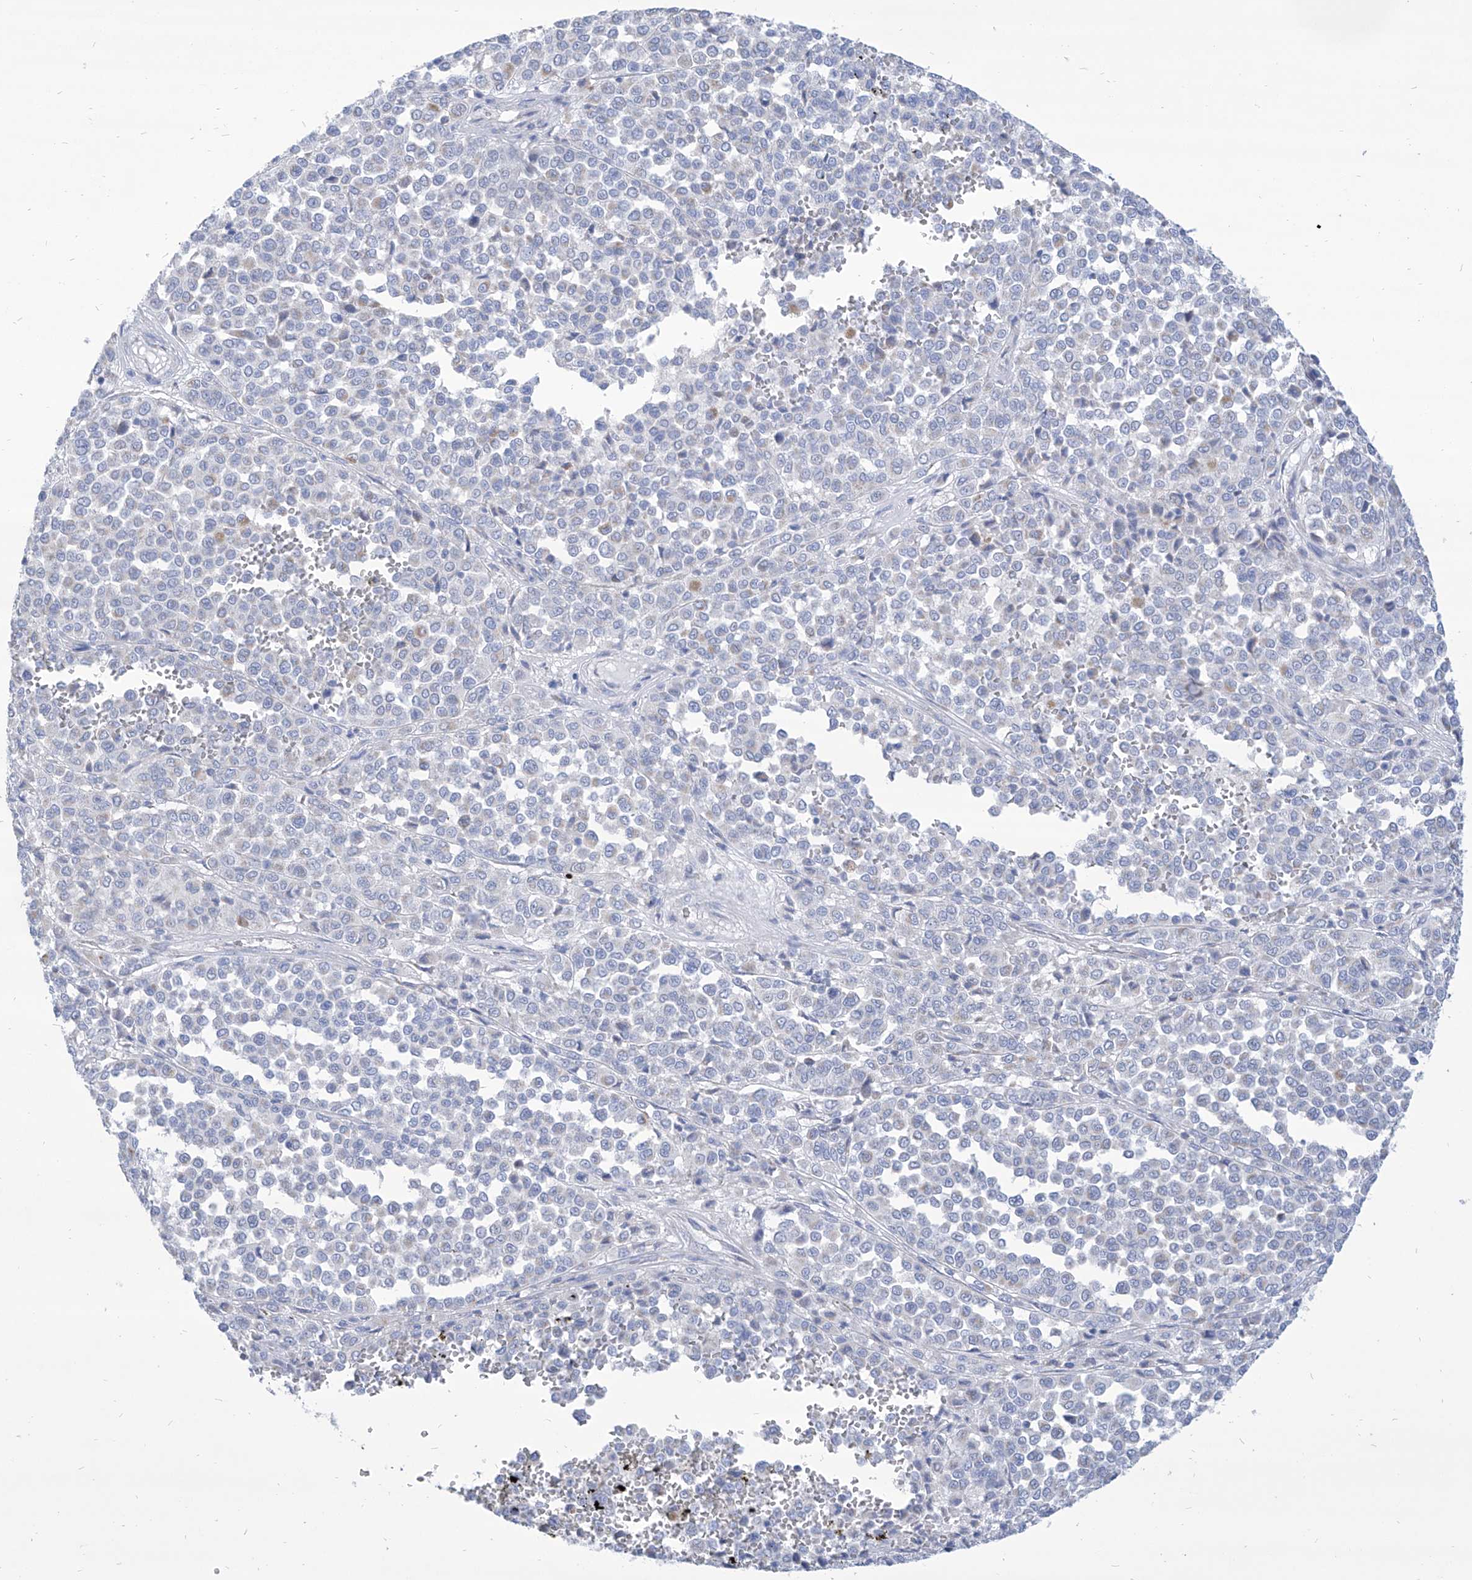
{"staining": {"intensity": "negative", "quantity": "none", "location": "none"}, "tissue": "melanoma", "cell_type": "Tumor cells", "image_type": "cancer", "snomed": [{"axis": "morphology", "description": "Malignant melanoma, Metastatic site"}, {"axis": "topography", "description": "Pancreas"}], "caption": "The photomicrograph reveals no staining of tumor cells in malignant melanoma (metastatic site). The staining is performed using DAB brown chromogen with nuclei counter-stained in using hematoxylin.", "gene": "COQ3", "patient": {"sex": "female", "age": 30}}